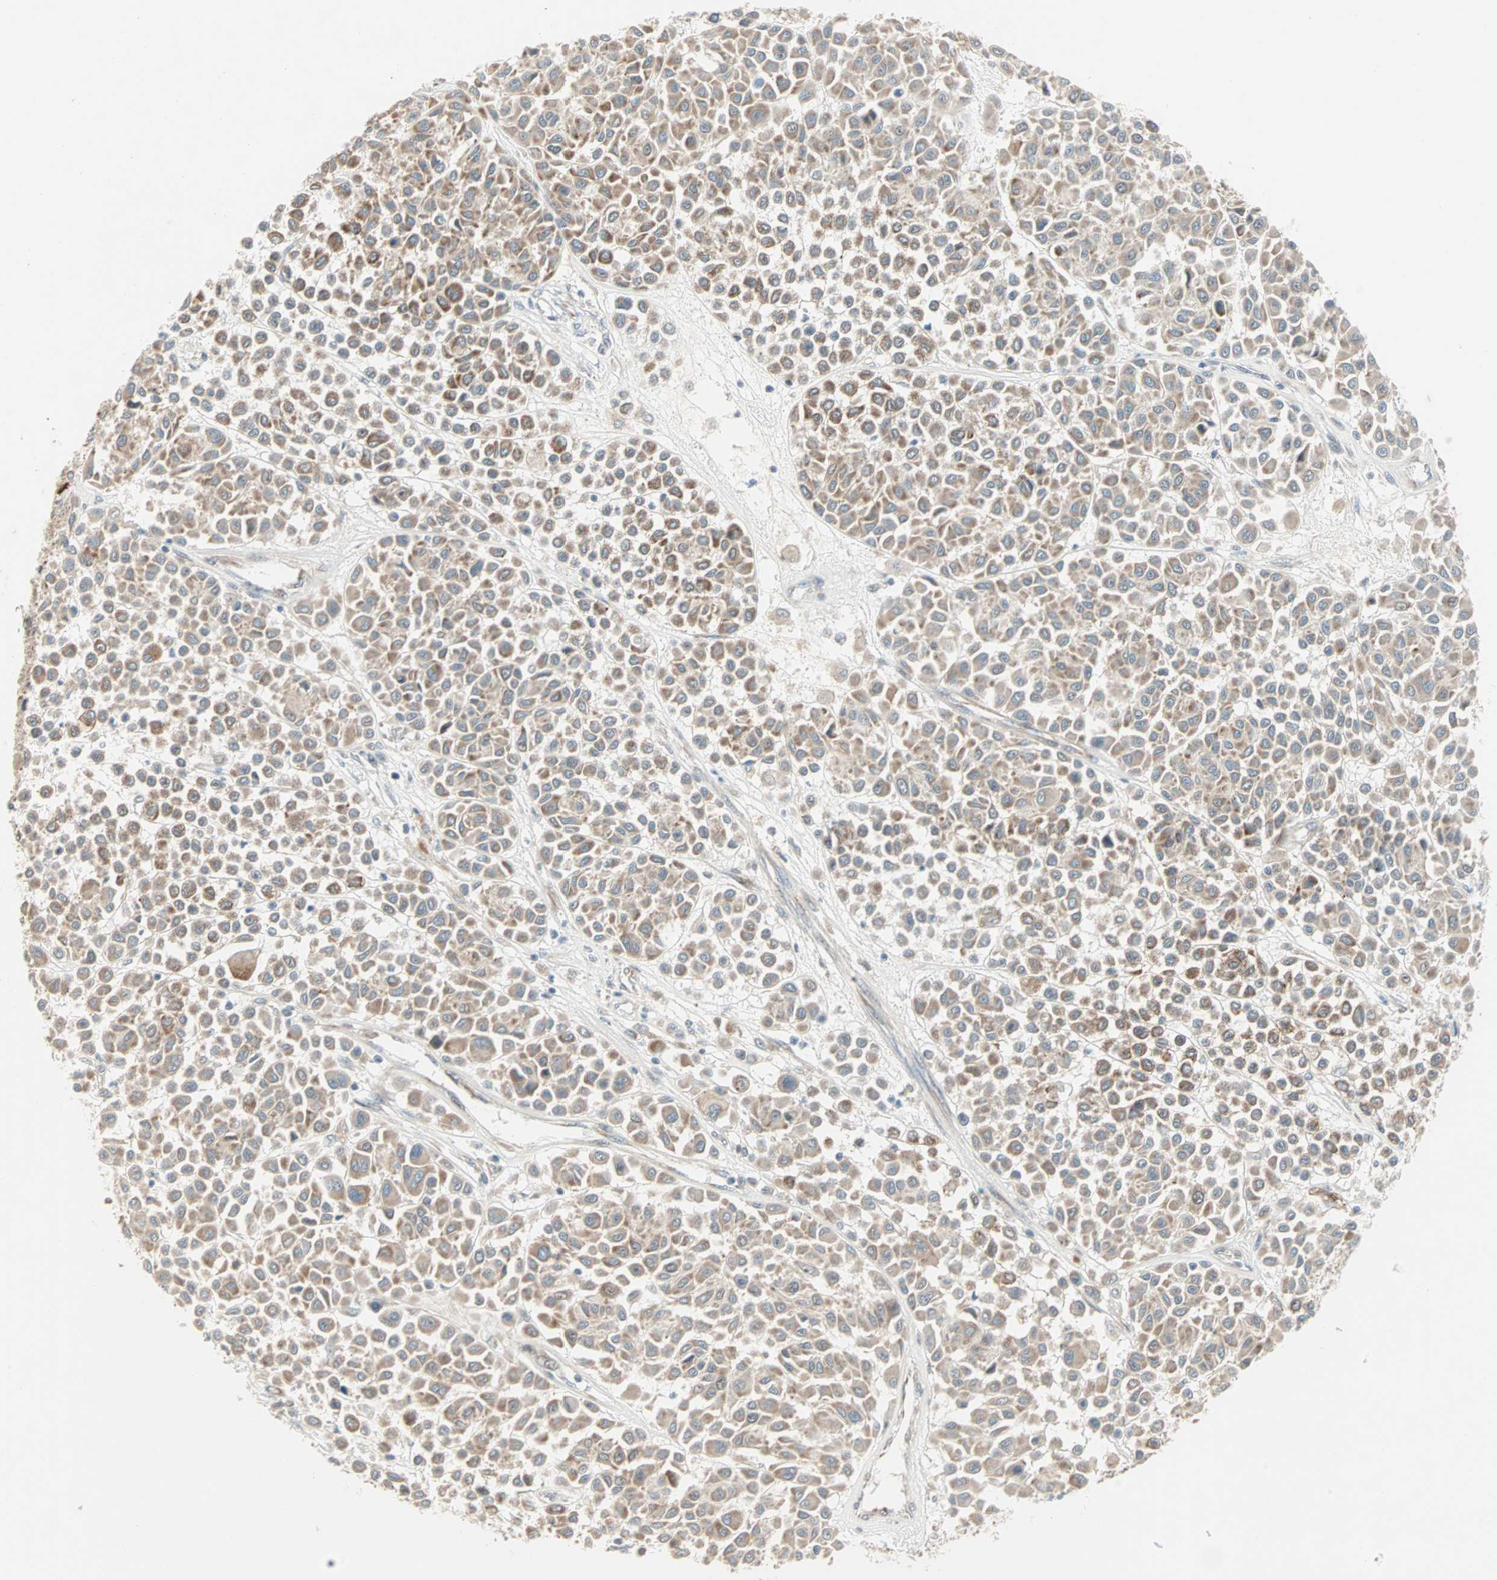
{"staining": {"intensity": "moderate", "quantity": ">75%", "location": "cytoplasmic/membranous"}, "tissue": "melanoma", "cell_type": "Tumor cells", "image_type": "cancer", "snomed": [{"axis": "morphology", "description": "Malignant melanoma, Metastatic site"}, {"axis": "topography", "description": "Soft tissue"}], "caption": "Melanoma tissue exhibits moderate cytoplasmic/membranous expression in approximately >75% of tumor cells, visualized by immunohistochemistry.", "gene": "ZNF37A", "patient": {"sex": "male", "age": 41}}